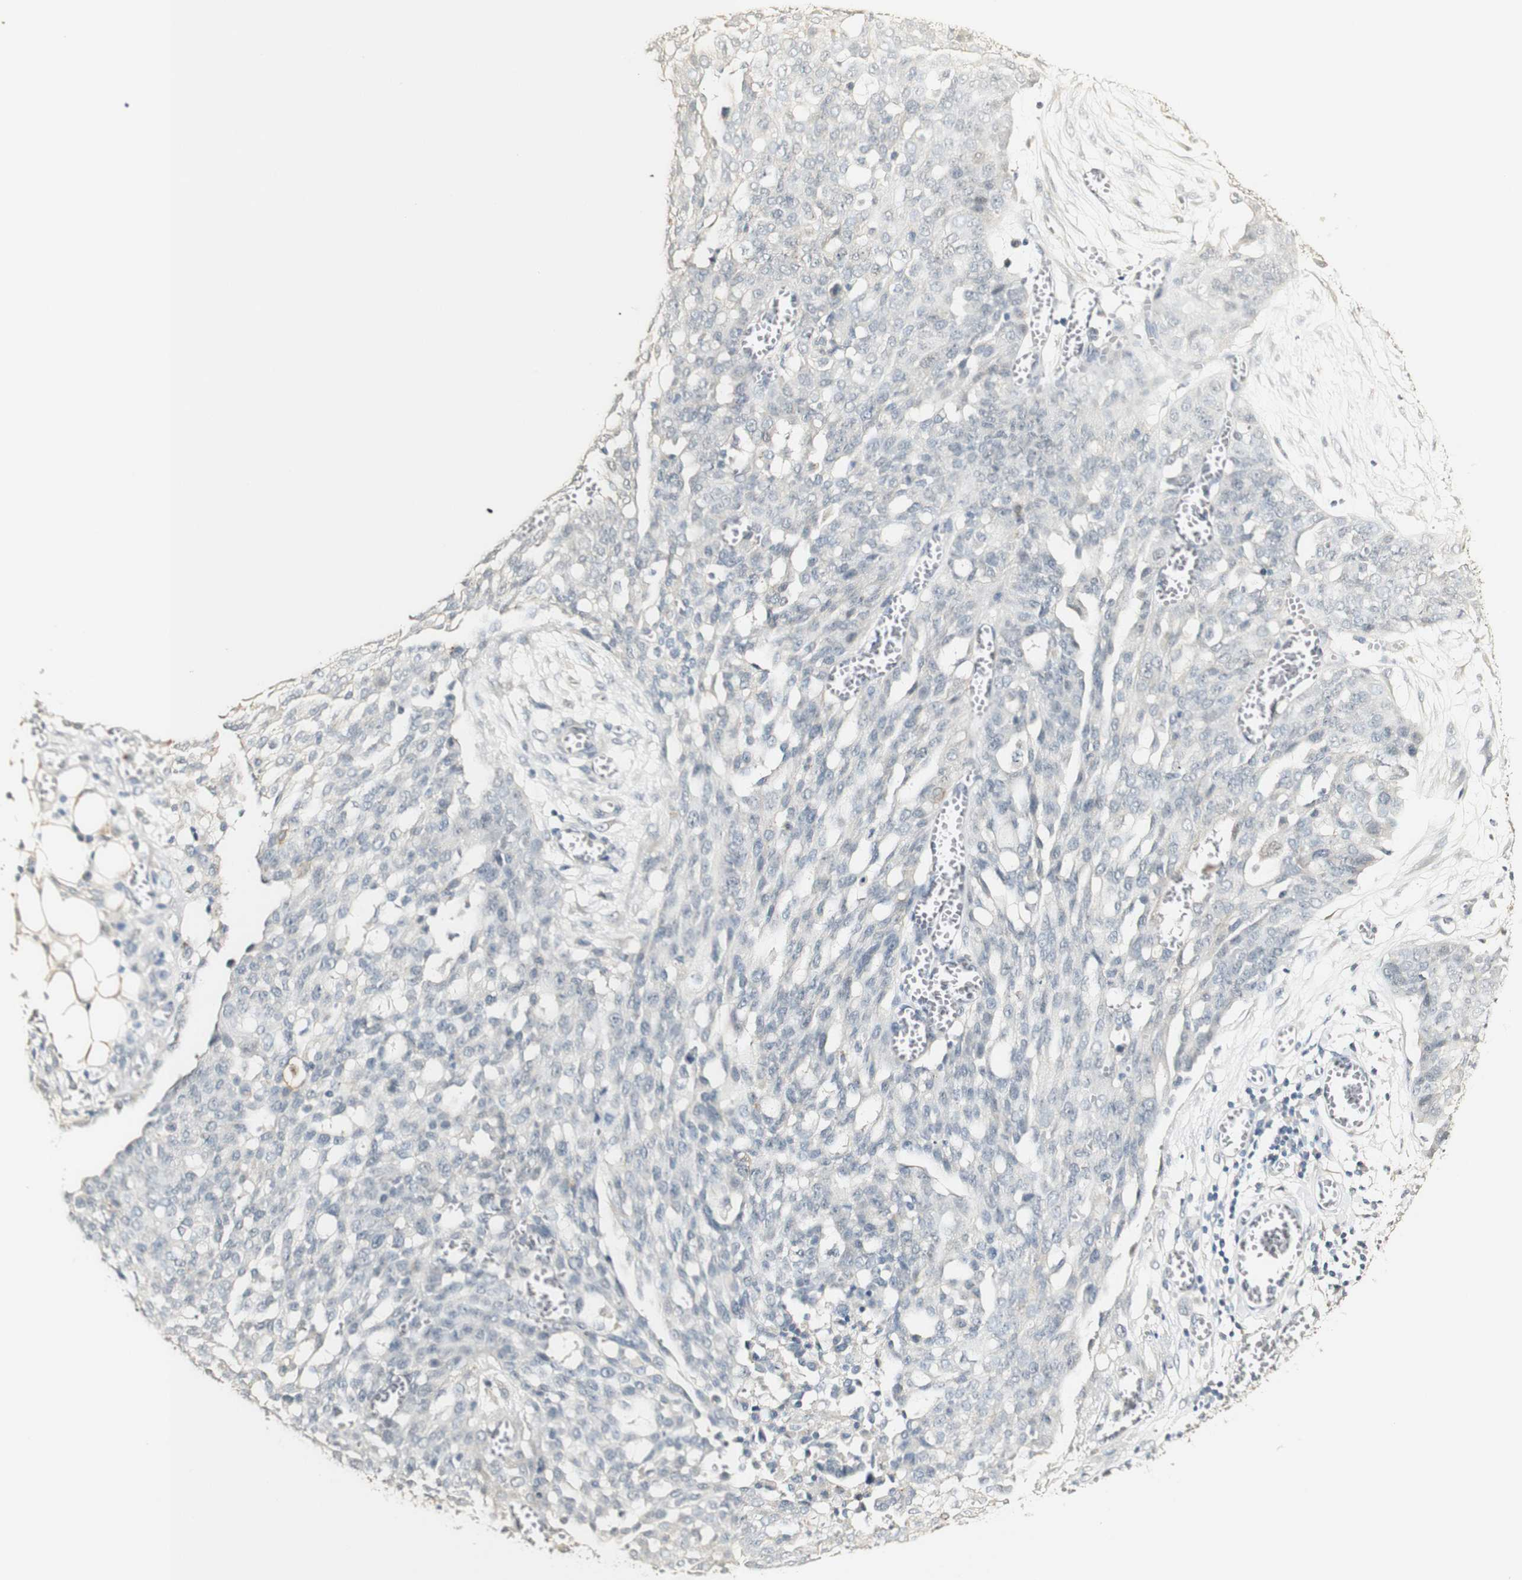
{"staining": {"intensity": "negative", "quantity": "none", "location": "none"}, "tissue": "ovarian cancer", "cell_type": "Tumor cells", "image_type": "cancer", "snomed": [{"axis": "morphology", "description": "Cystadenocarcinoma, serous, NOS"}, {"axis": "topography", "description": "Soft tissue"}, {"axis": "topography", "description": "Ovary"}], "caption": "Immunohistochemistry image of neoplastic tissue: ovarian serous cystadenocarcinoma stained with DAB demonstrates no significant protein expression in tumor cells.", "gene": "SYT7", "patient": {"sex": "female", "age": 57}}